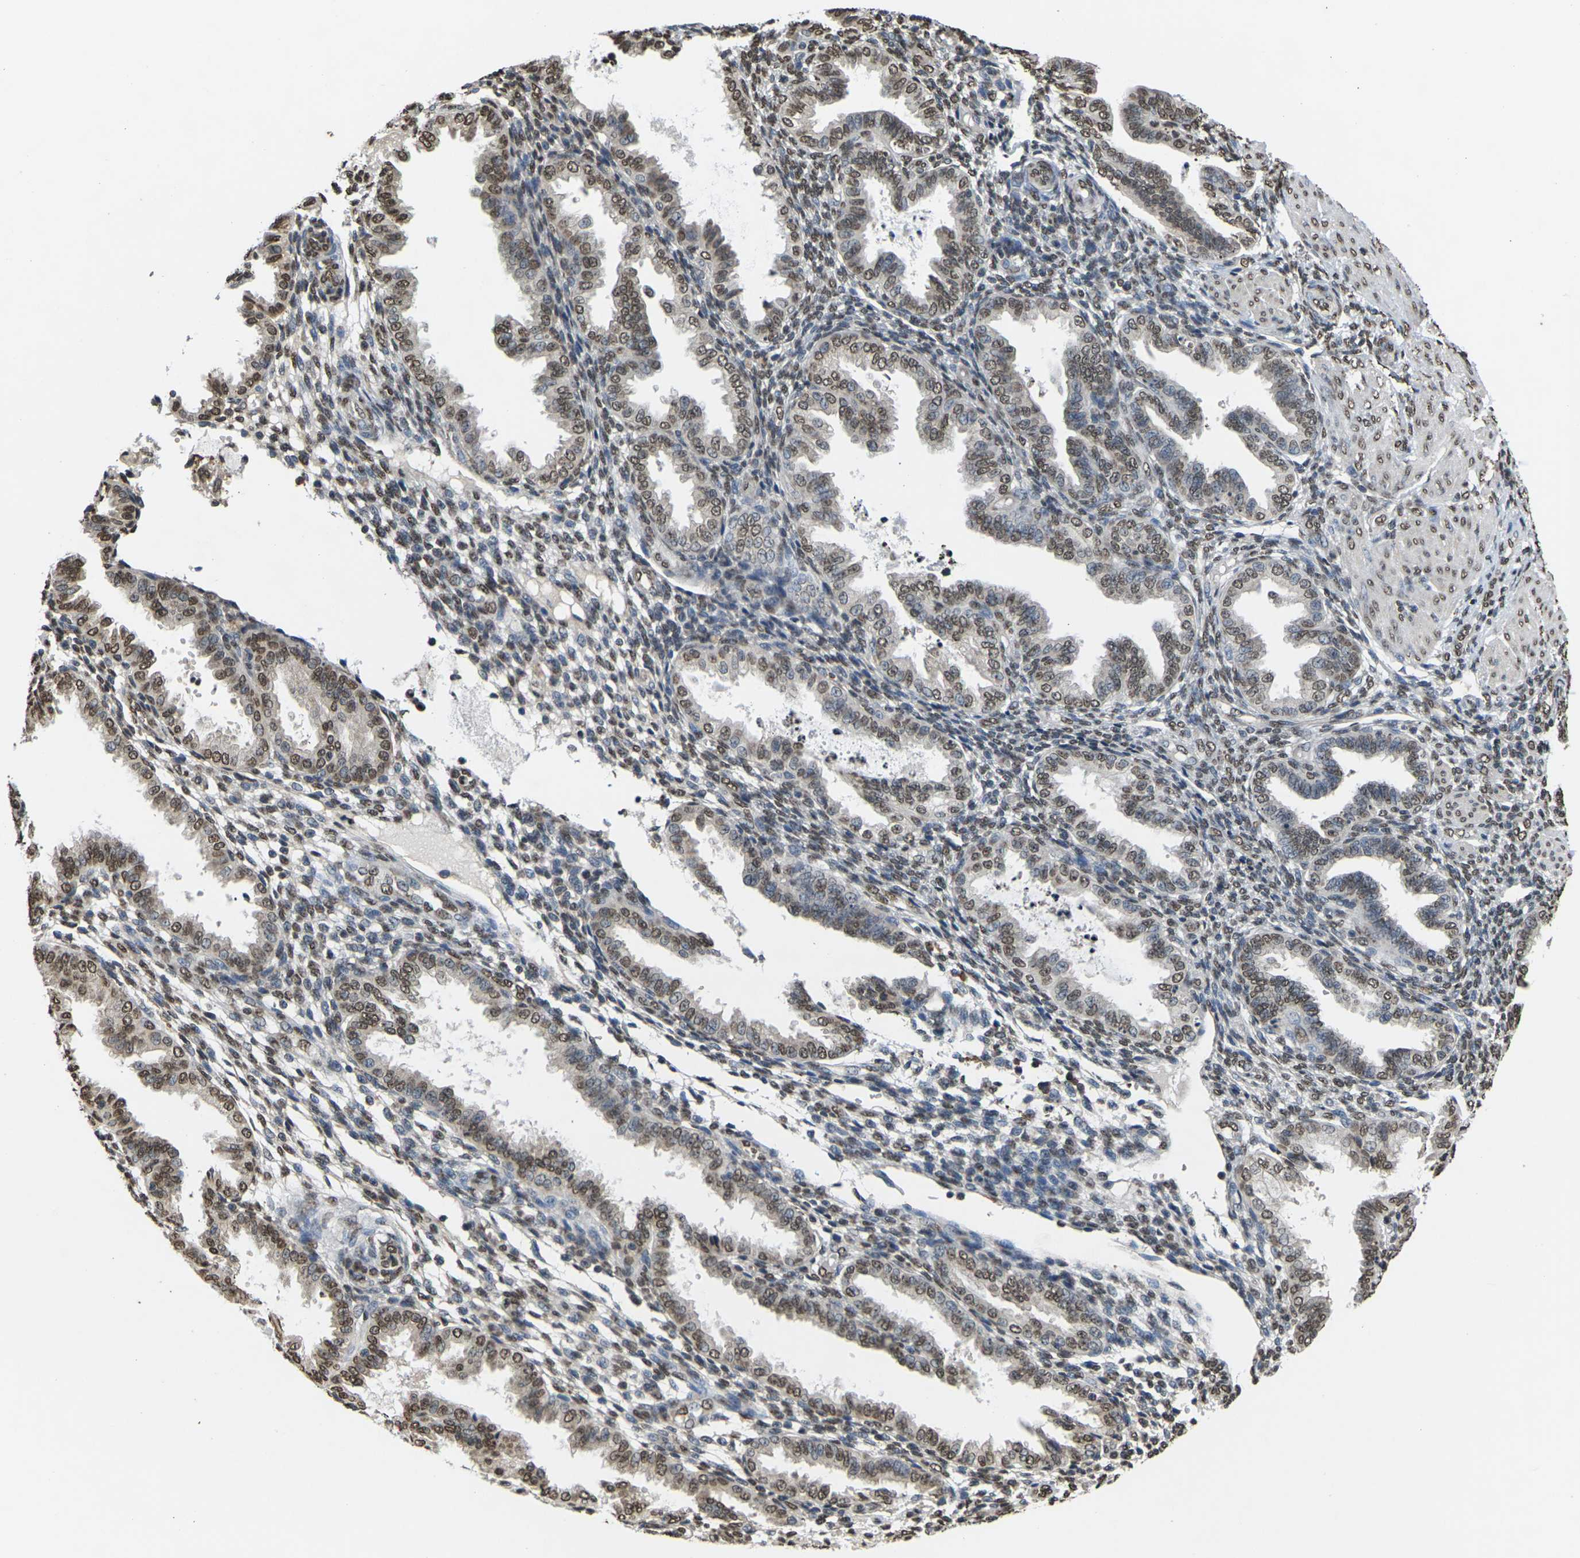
{"staining": {"intensity": "moderate", "quantity": "25%-75%", "location": "nuclear"}, "tissue": "endometrium", "cell_type": "Cells in endometrial stroma", "image_type": "normal", "snomed": [{"axis": "morphology", "description": "Normal tissue, NOS"}, {"axis": "topography", "description": "Endometrium"}], "caption": "A medium amount of moderate nuclear staining is identified in approximately 25%-75% of cells in endometrial stroma in benign endometrium. Using DAB (brown) and hematoxylin (blue) stains, captured at high magnification using brightfield microscopy.", "gene": "EMSY", "patient": {"sex": "female", "age": 33}}